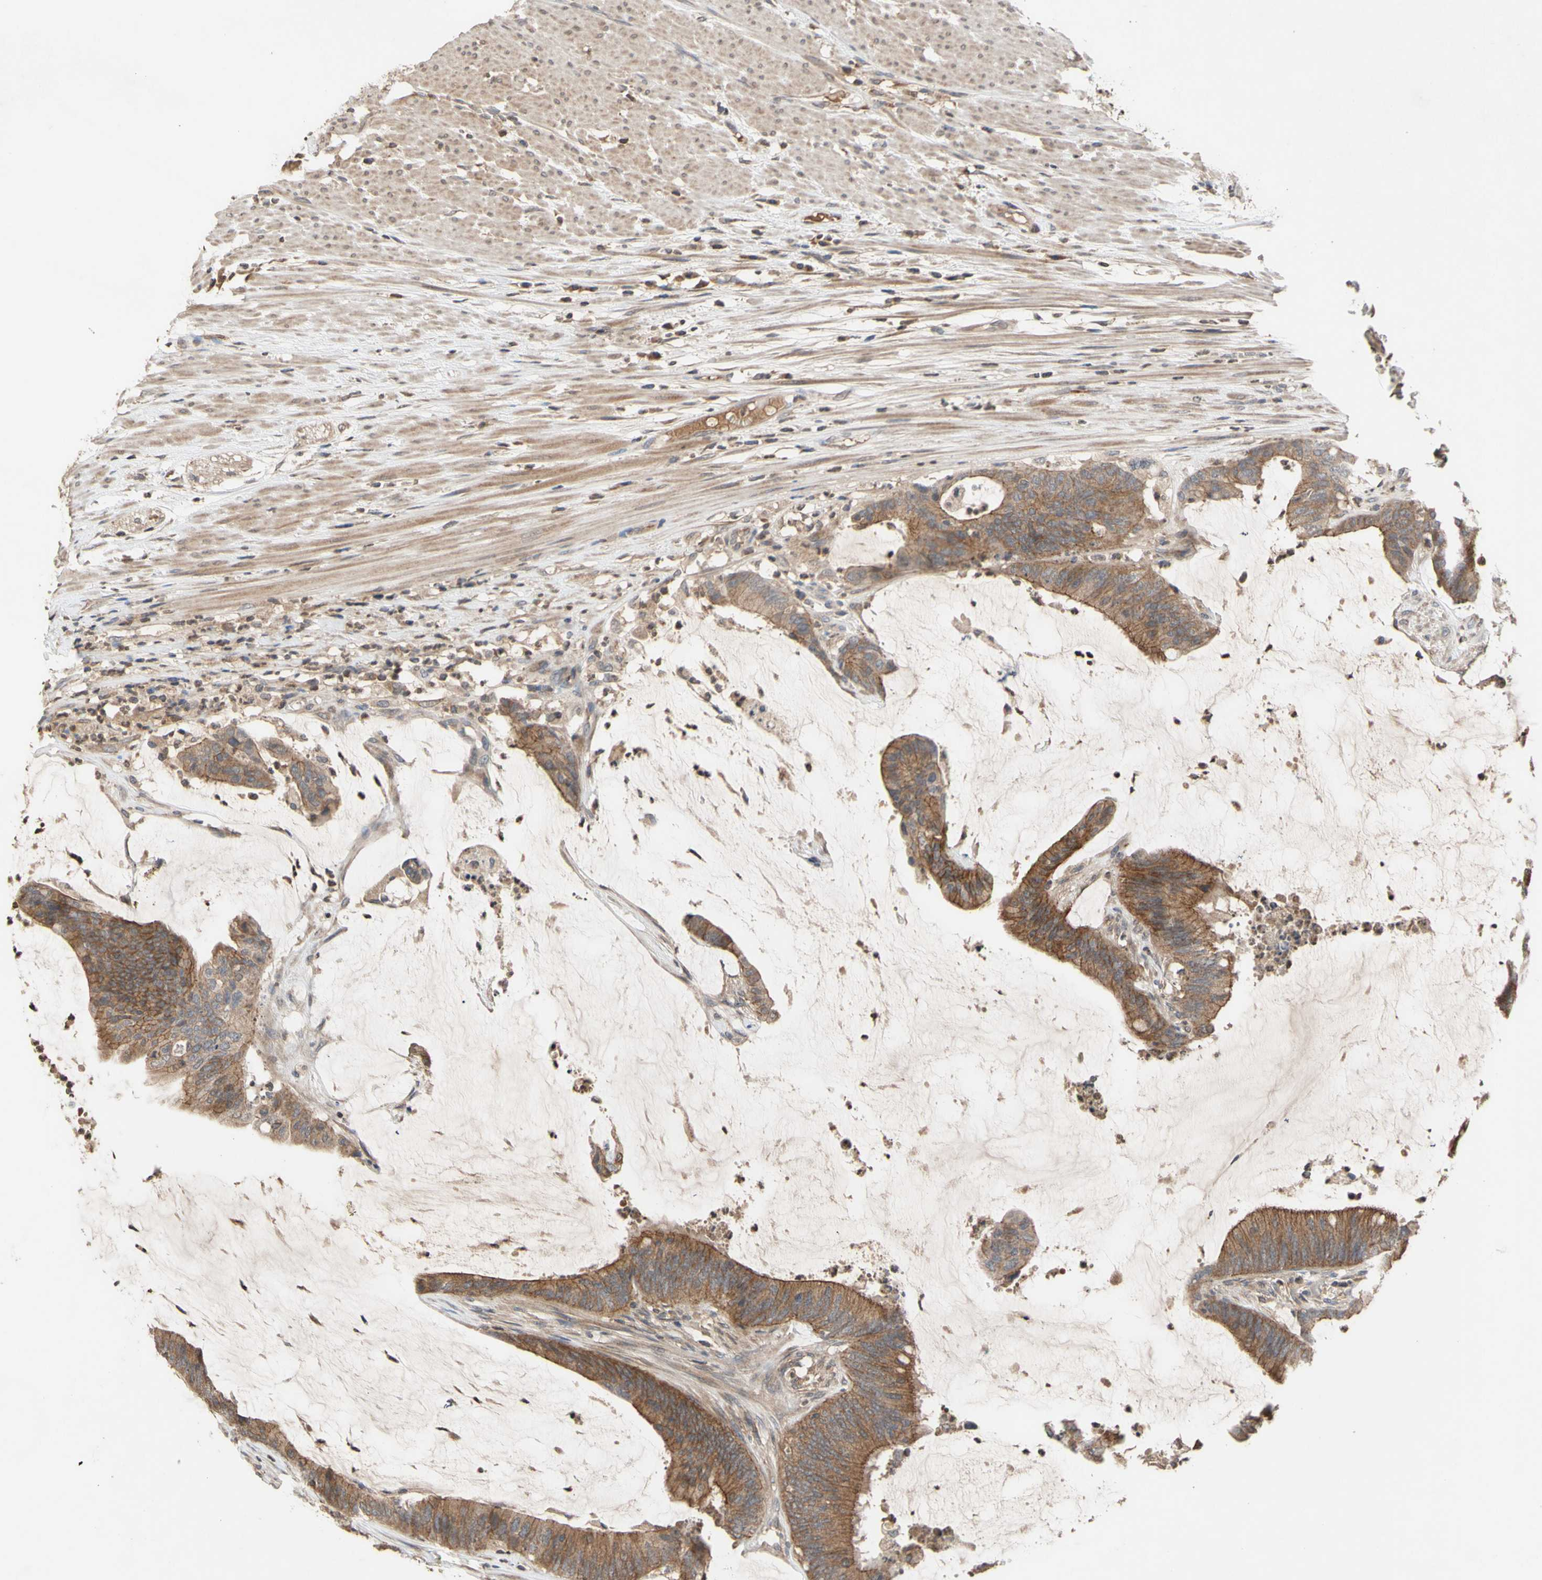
{"staining": {"intensity": "moderate", "quantity": ">75%", "location": "cytoplasmic/membranous"}, "tissue": "colorectal cancer", "cell_type": "Tumor cells", "image_type": "cancer", "snomed": [{"axis": "morphology", "description": "Adenocarcinoma, NOS"}, {"axis": "topography", "description": "Rectum"}], "caption": "Tumor cells demonstrate medium levels of moderate cytoplasmic/membranous positivity in approximately >75% of cells in colorectal adenocarcinoma. (DAB = brown stain, brightfield microscopy at high magnification).", "gene": "NECTIN3", "patient": {"sex": "female", "age": 66}}